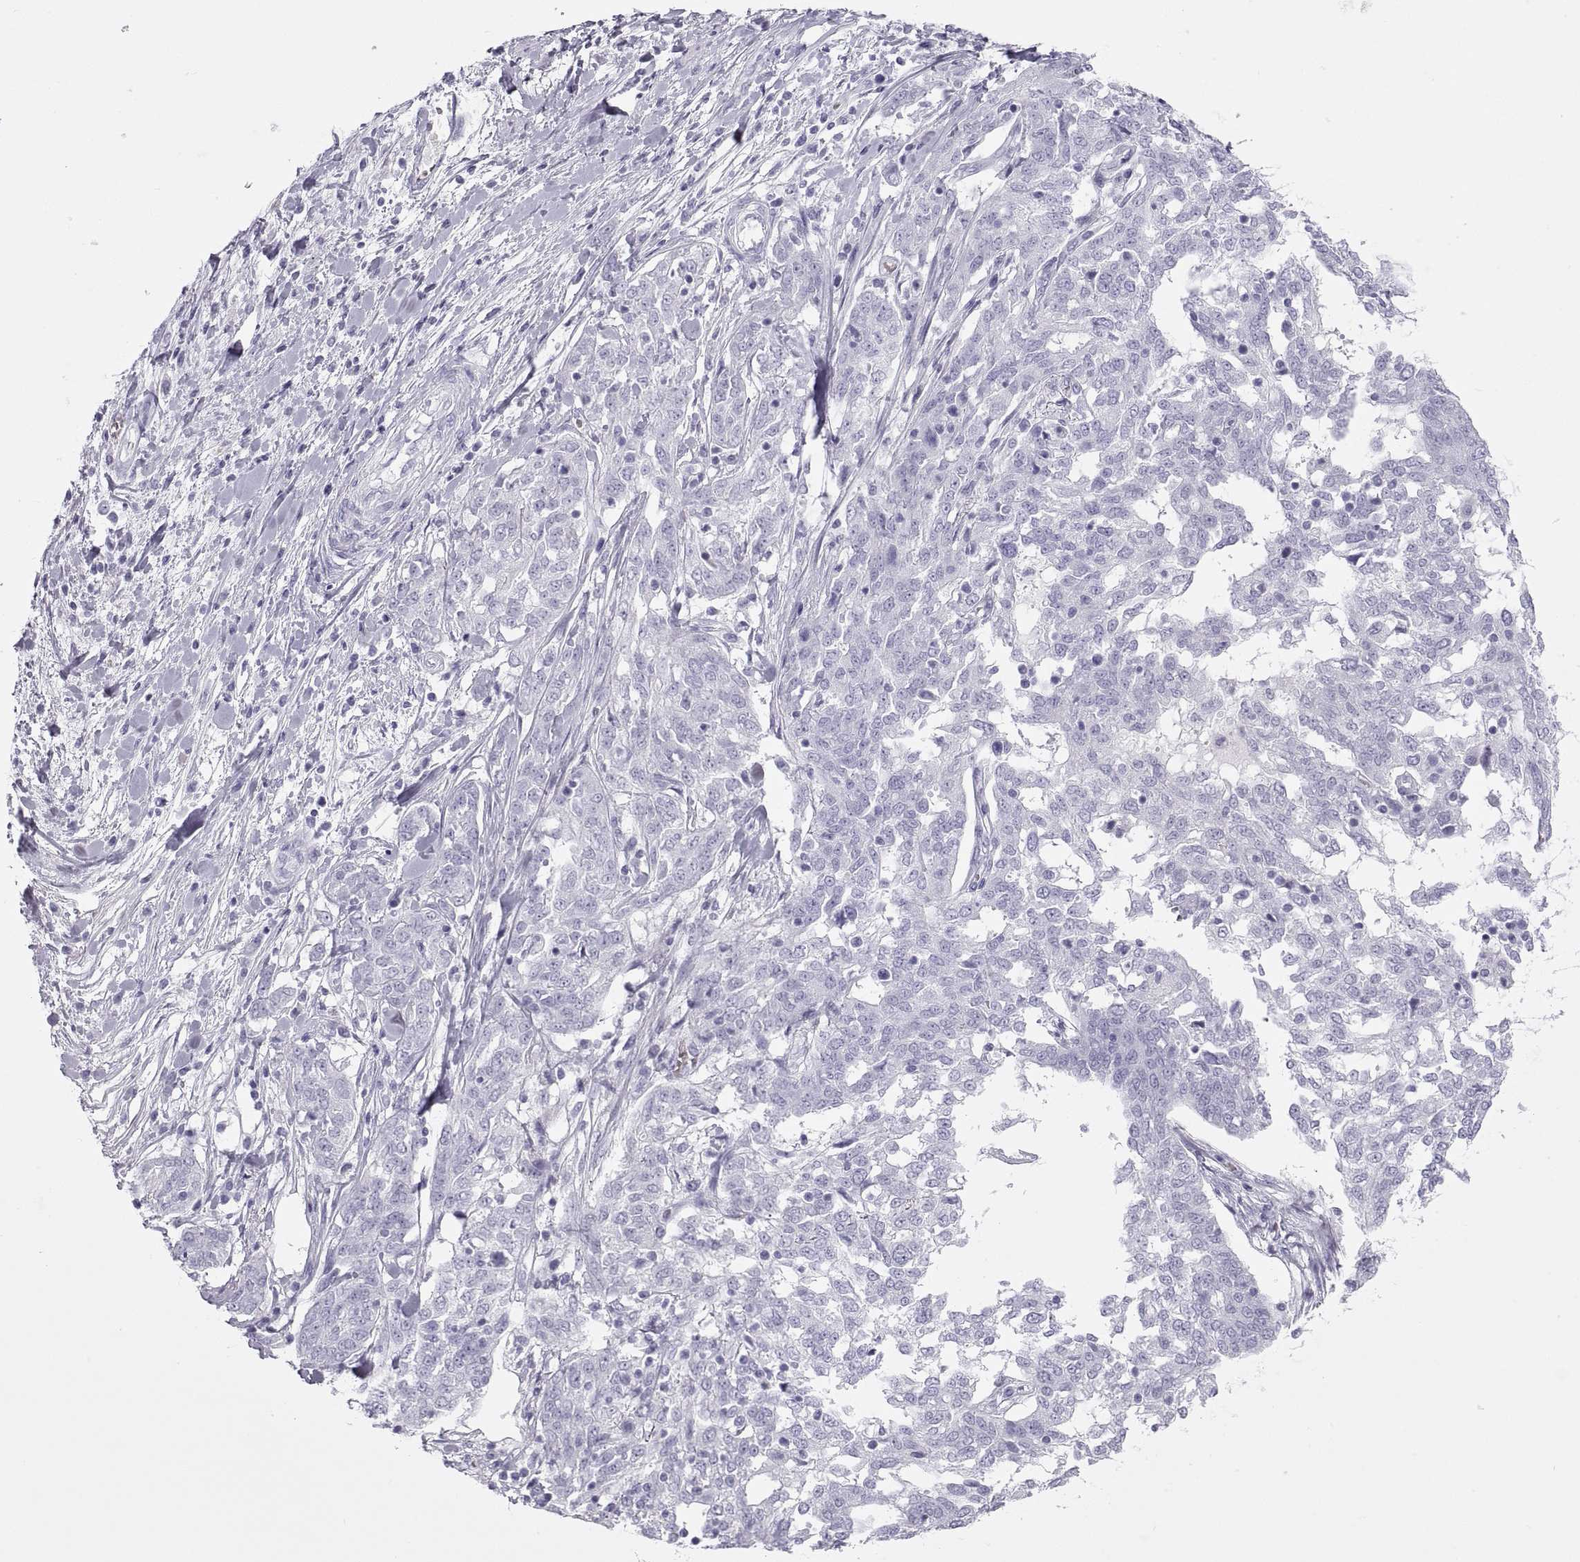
{"staining": {"intensity": "negative", "quantity": "none", "location": "none"}, "tissue": "ovarian cancer", "cell_type": "Tumor cells", "image_type": "cancer", "snomed": [{"axis": "morphology", "description": "Cystadenocarcinoma, serous, NOS"}, {"axis": "topography", "description": "Ovary"}], "caption": "Immunohistochemistry (IHC) micrograph of serous cystadenocarcinoma (ovarian) stained for a protein (brown), which shows no positivity in tumor cells.", "gene": "SEMG1", "patient": {"sex": "female", "age": 67}}